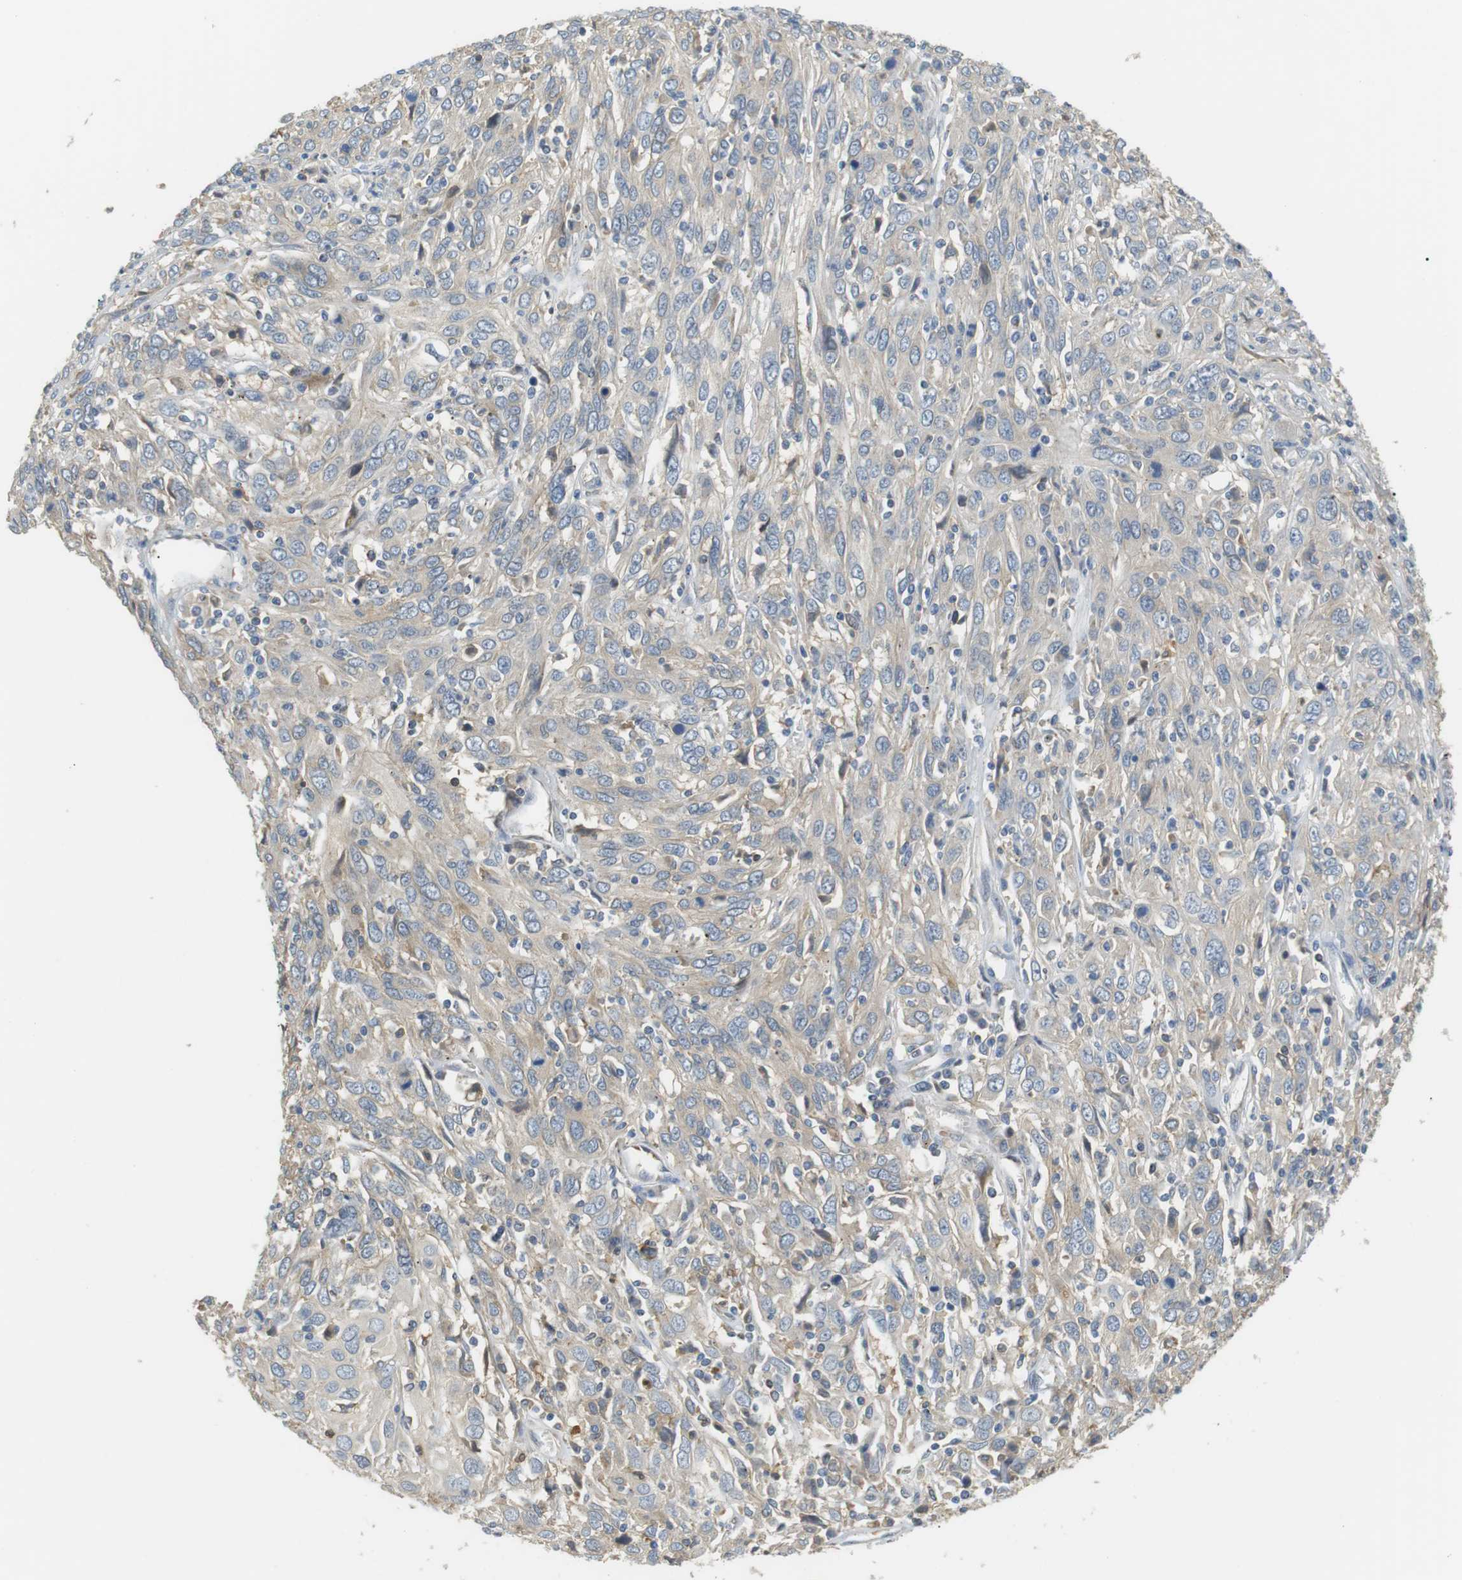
{"staining": {"intensity": "weak", "quantity": ">75%", "location": "cytoplasmic/membranous"}, "tissue": "cervical cancer", "cell_type": "Tumor cells", "image_type": "cancer", "snomed": [{"axis": "morphology", "description": "Squamous cell carcinoma, NOS"}, {"axis": "topography", "description": "Cervix"}], "caption": "IHC histopathology image of neoplastic tissue: squamous cell carcinoma (cervical) stained using IHC demonstrates low levels of weak protein expression localized specifically in the cytoplasmic/membranous of tumor cells, appearing as a cytoplasmic/membranous brown color.", "gene": "P2RY1", "patient": {"sex": "female", "age": 46}}